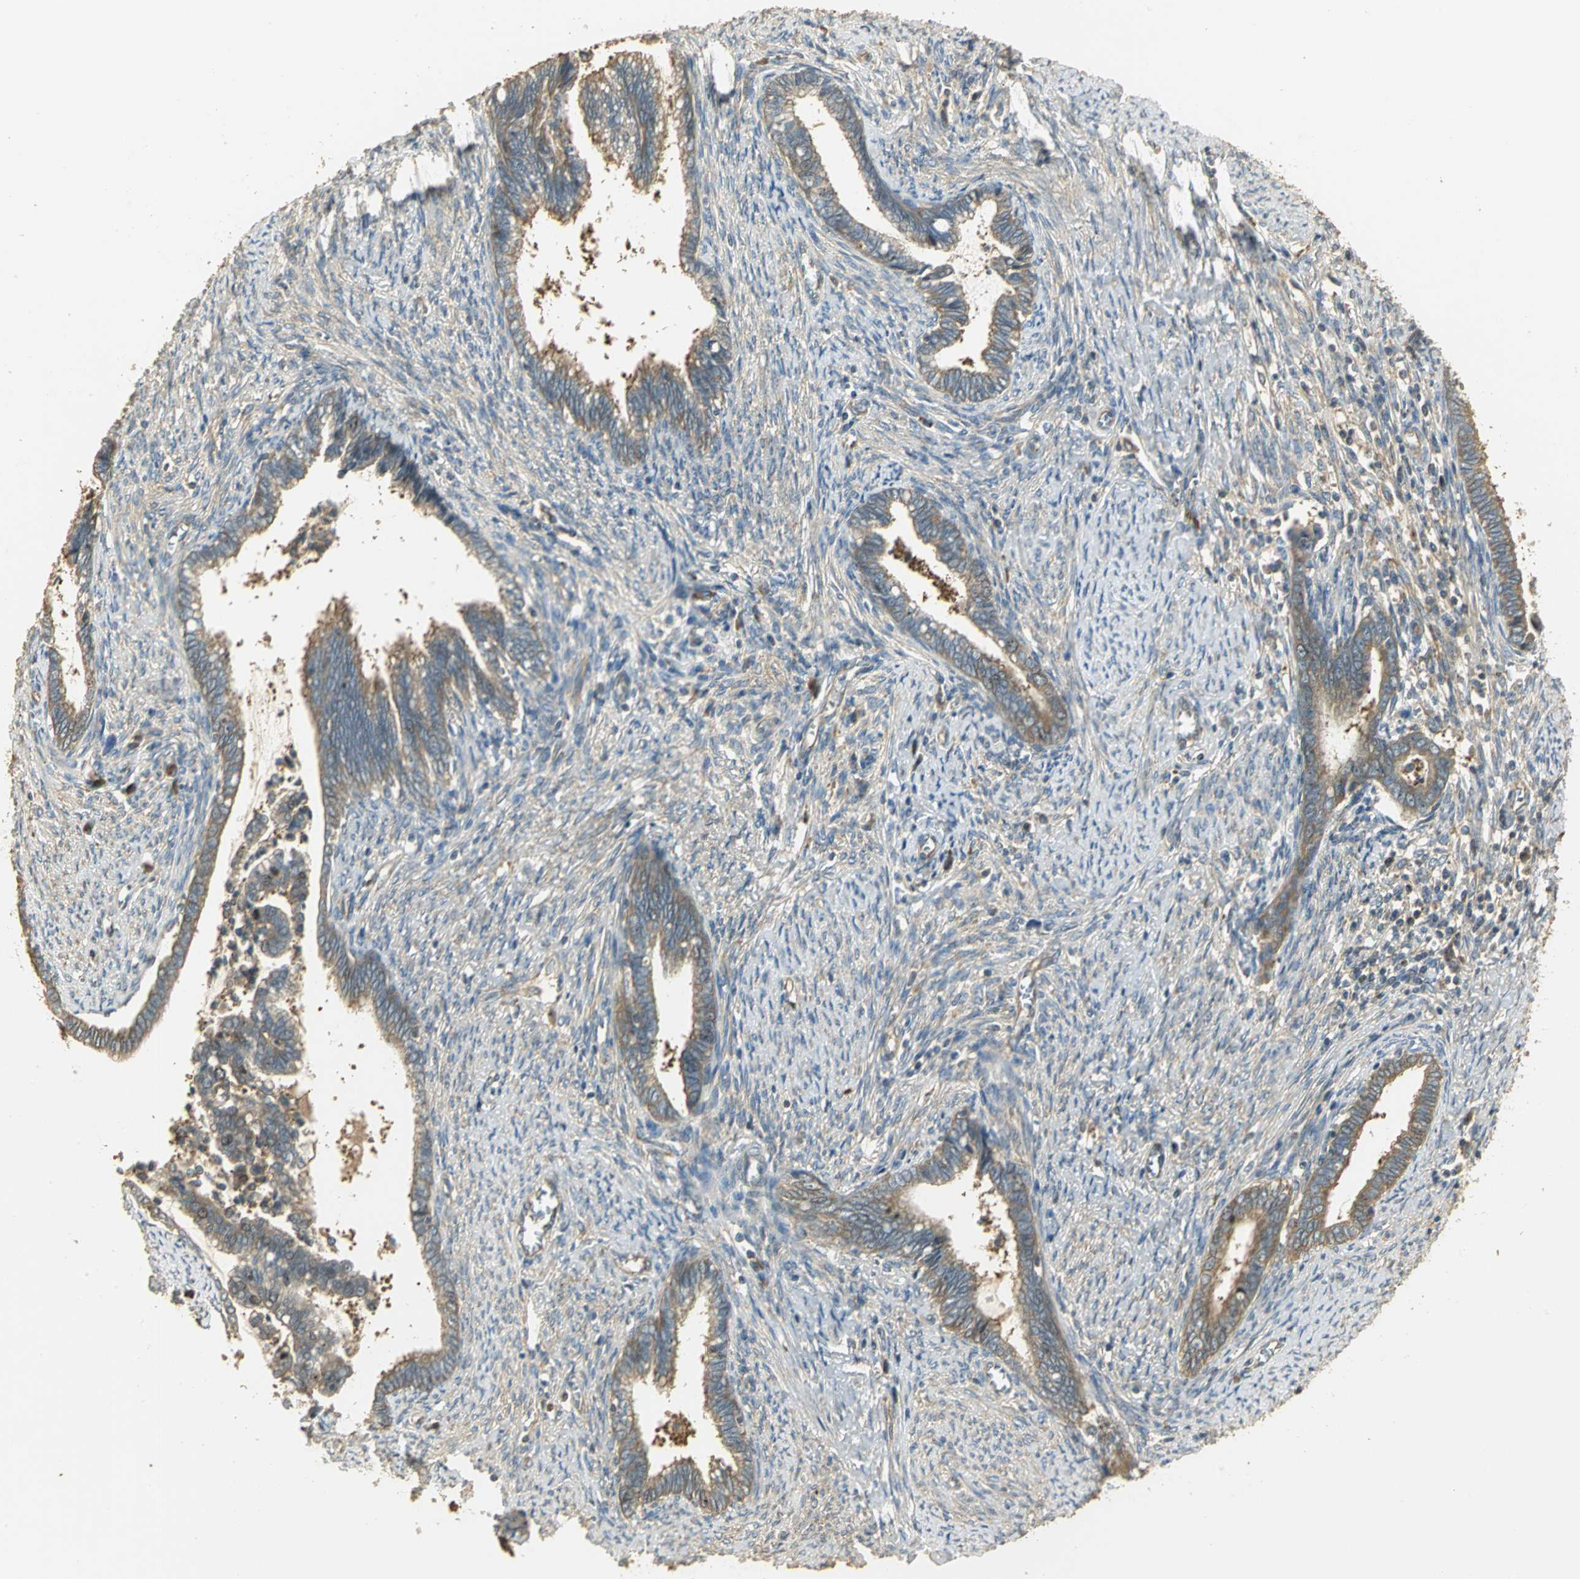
{"staining": {"intensity": "moderate", "quantity": ">75%", "location": "cytoplasmic/membranous"}, "tissue": "cervical cancer", "cell_type": "Tumor cells", "image_type": "cancer", "snomed": [{"axis": "morphology", "description": "Adenocarcinoma, NOS"}, {"axis": "topography", "description": "Cervix"}], "caption": "Human cervical adenocarcinoma stained for a protein (brown) shows moderate cytoplasmic/membranous positive expression in approximately >75% of tumor cells.", "gene": "RARS1", "patient": {"sex": "female", "age": 44}}